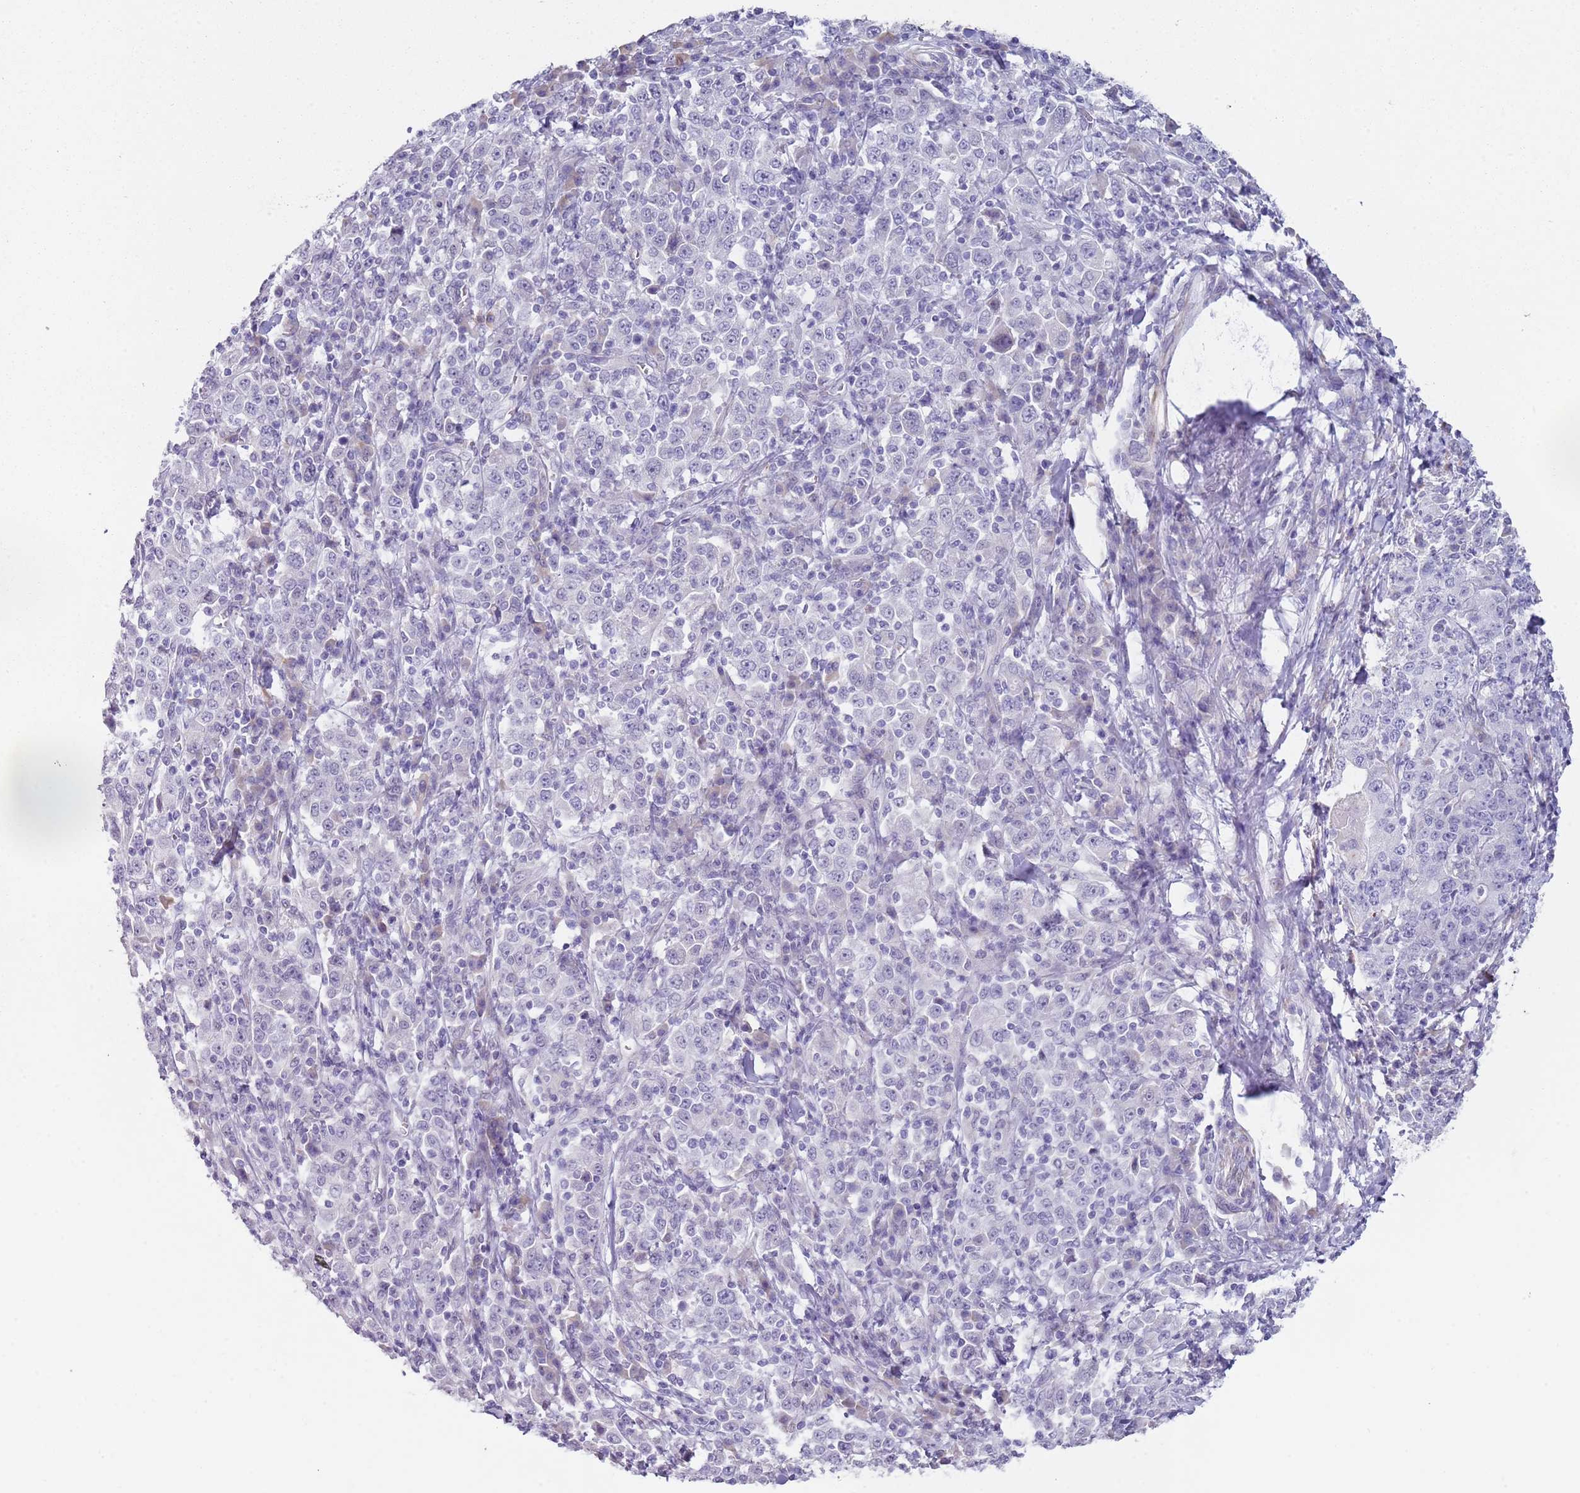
{"staining": {"intensity": "negative", "quantity": "none", "location": "none"}, "tissue": "stomach cancer", "cell_type": "Tumor cells", "image_type": "cancer", "snomed": [{"axis": "morphology", "description": "Normal tissue, NOS"}, {"axis": "morphology", "description": "Adenocarcinoma, NOS"}, {"axis": "topography", "description": "Stomach, upper"}, {"axis": "topography", "description": "Stomach"}], "caption": "This is a image of immunohistochemistry (IHC) staining of stomach cancer (adenocarcinoma), which shows no expression in tumor cells.", "gene": "NBPF3", "patient": {"sex": "male", "age": 59}}